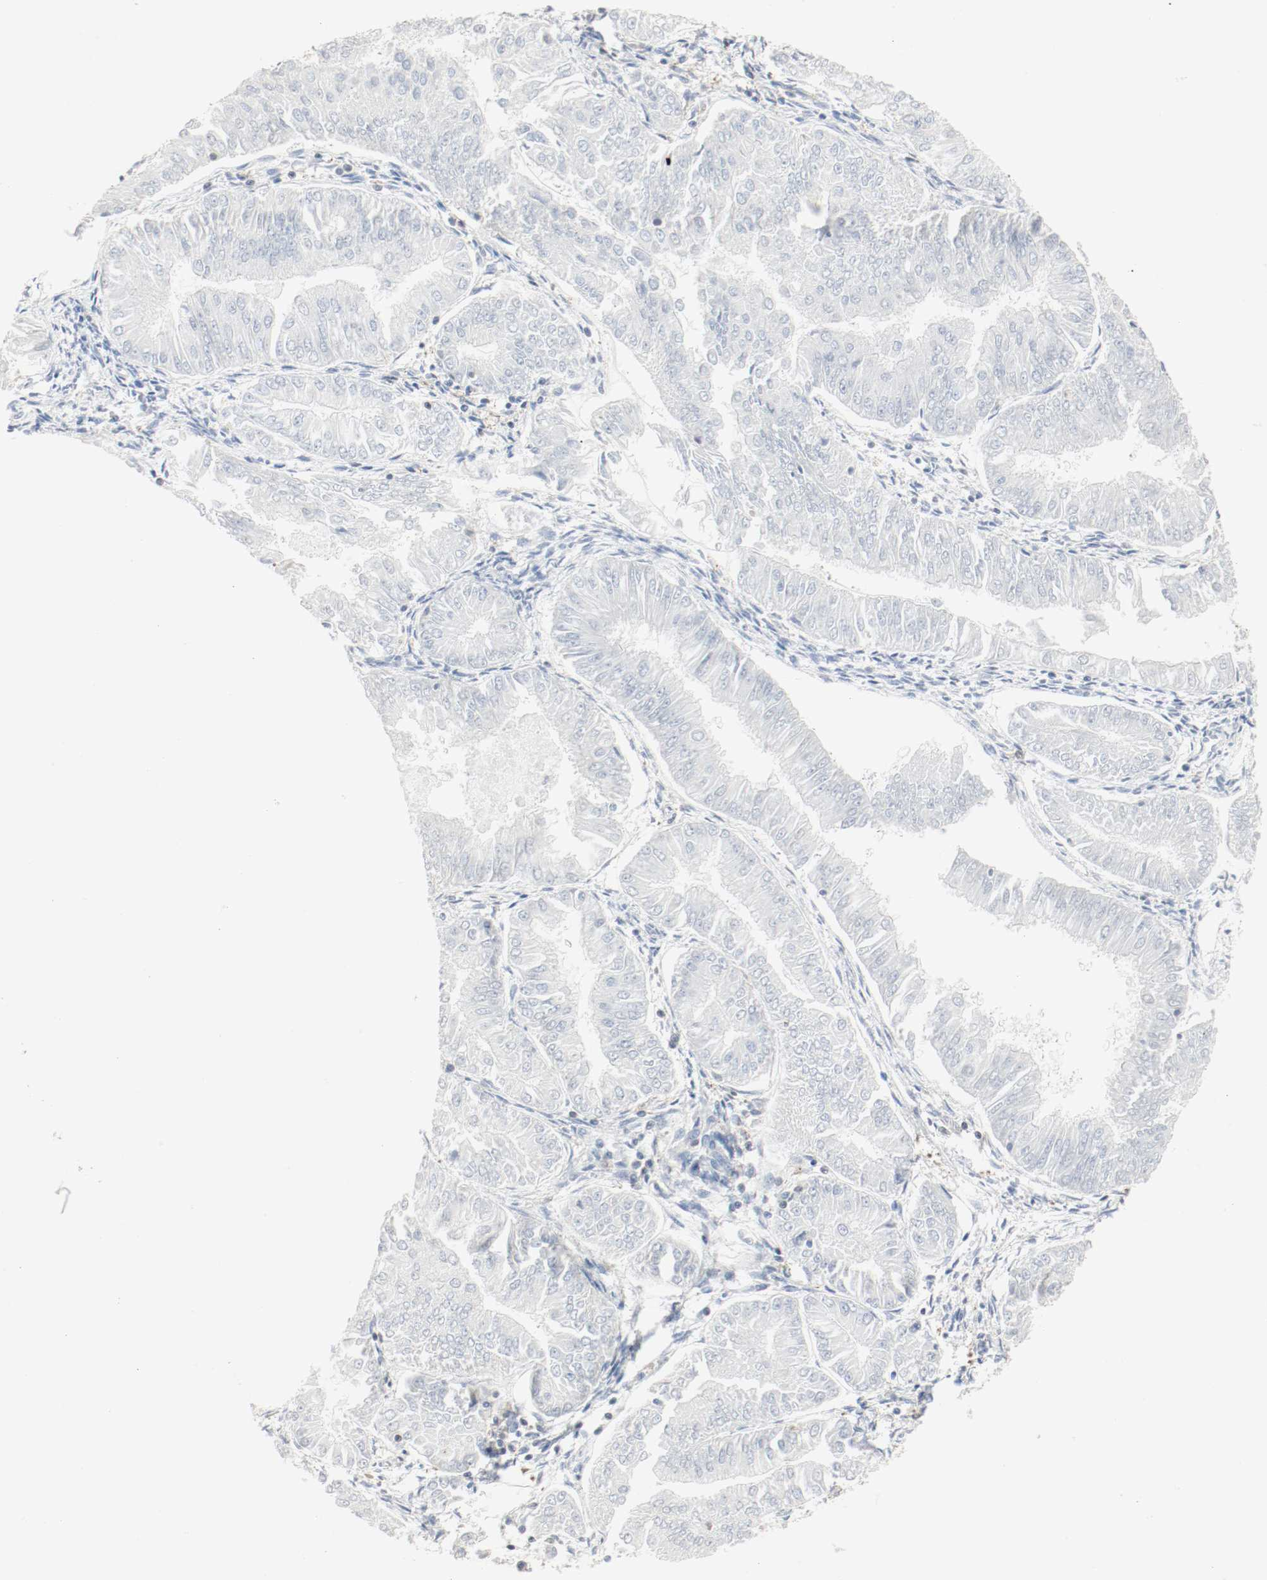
{"staining": {"intensity": "negative", "quantity": "none", "location": "none"}, "tissue": "endometrial cancer", "cell_type": "Tumor cells", "image_type": "cancer", "snomed": [{"axis": "morphology", "description": "Adenocarcinoma, NOS"}, {"axis": "topography", "description": "Endometrium"}], "caption": "There is no significant staining in tumor cells of endometrial adenocarcinoma.", "gene": "ARPC1B", "patient": {"sex": "female", "age": 53}}